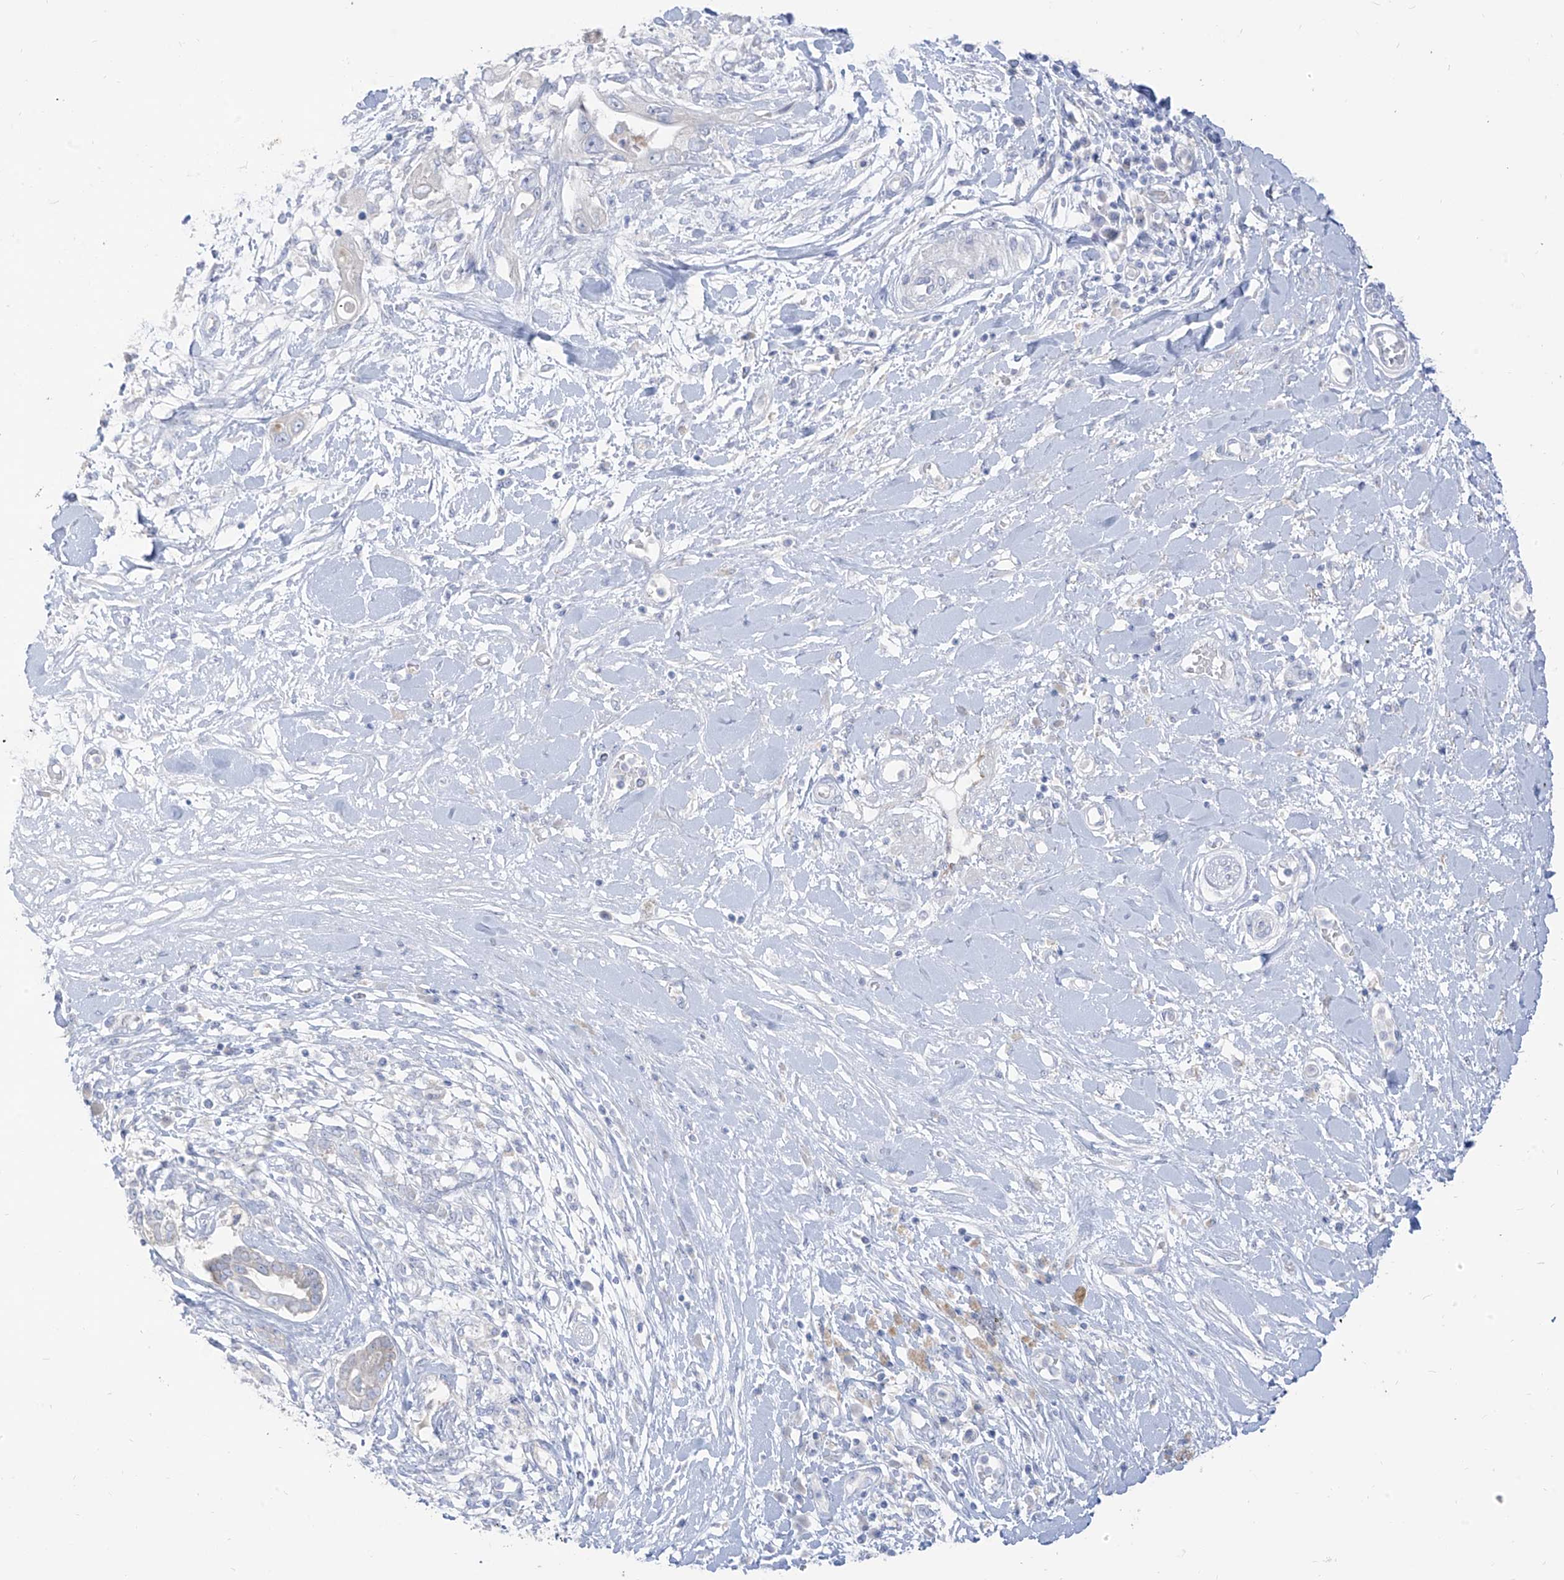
{"staining": {"intensity": "negative", "quantity": "none", "location": "none"}, "tissue": "pancreatic cancer", "cell_type": "Tumor cells", "image_type": "cancer", "snomed": [{"axis": "morphology", "description": "Inflammation, NOS"}, {"axis": "morphology", "description": "Adenocarcinoma, NOS"}, {"axis": "topography", "description": "Pancreas"}], "caption": "An IHC histopathology image of adenocarcinoma (pancreatic) is shown. There is no staining in tumor cells of adenocarcinoma (pancreatic). The staining is performed using DAB (3,3'-diaminobenzidine) brown chromogen with nuclei counter-stained in using hematoxylin.", "gene": "ARHGEF40", "patient": {"sex": "female", "age": 56}}